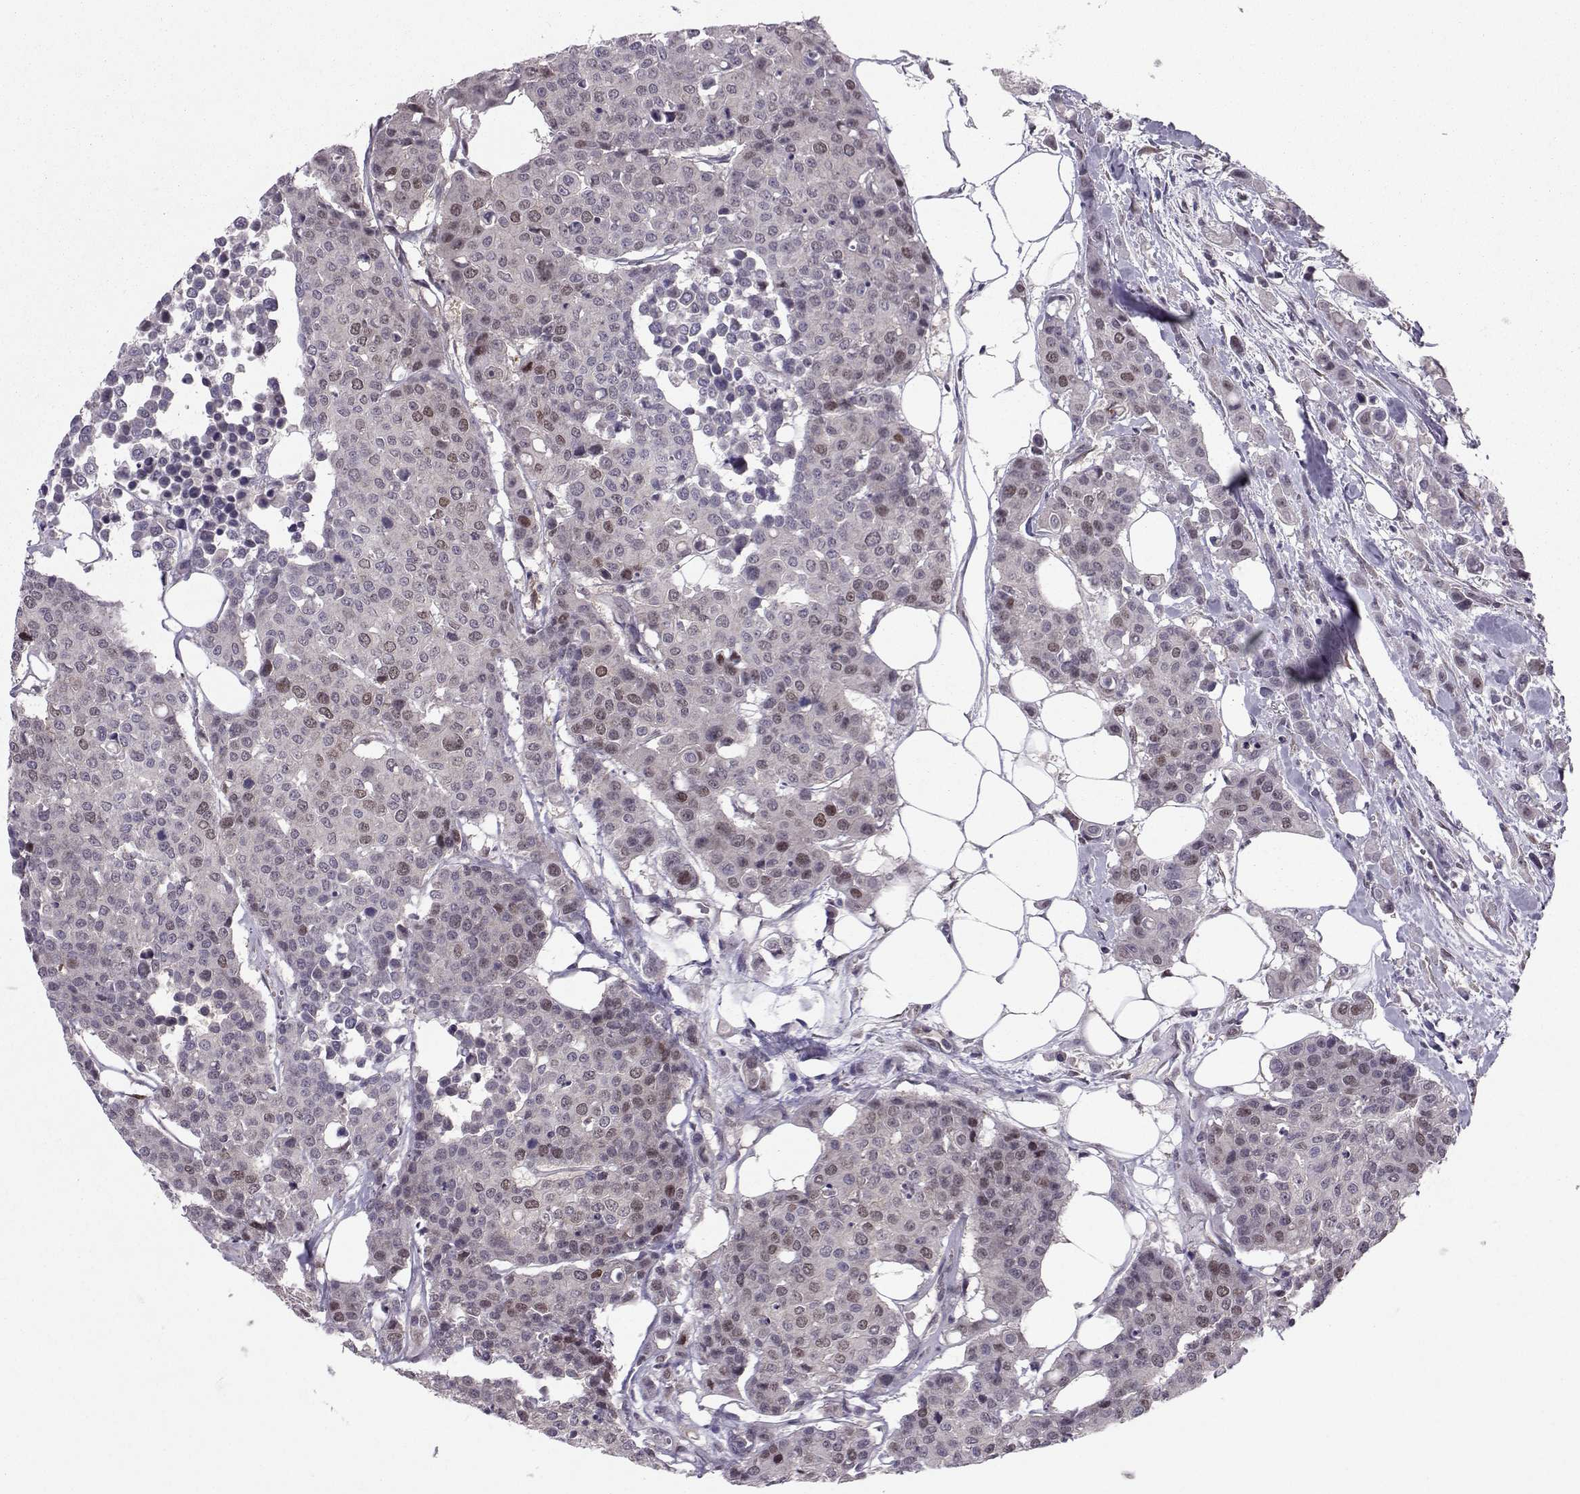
{"staining": {"intensity": "moderate", "quantity": "<25%", "location": "nuclear"}, "tissue": "carcinoid", "cell_type": "Tumor cells", "image_type": "cancer", "snomed": [{"axis": "morphology", "description": "Carcinoid, malignant, NOS"}, {"axis": "topography", "description": "Colon"}], "caption": "Human carcinoid stained with a protein marker reveals moderate staining in tumor cells.", "gene": "CDK4", "patient": {"sex": "male", "age": 81}}